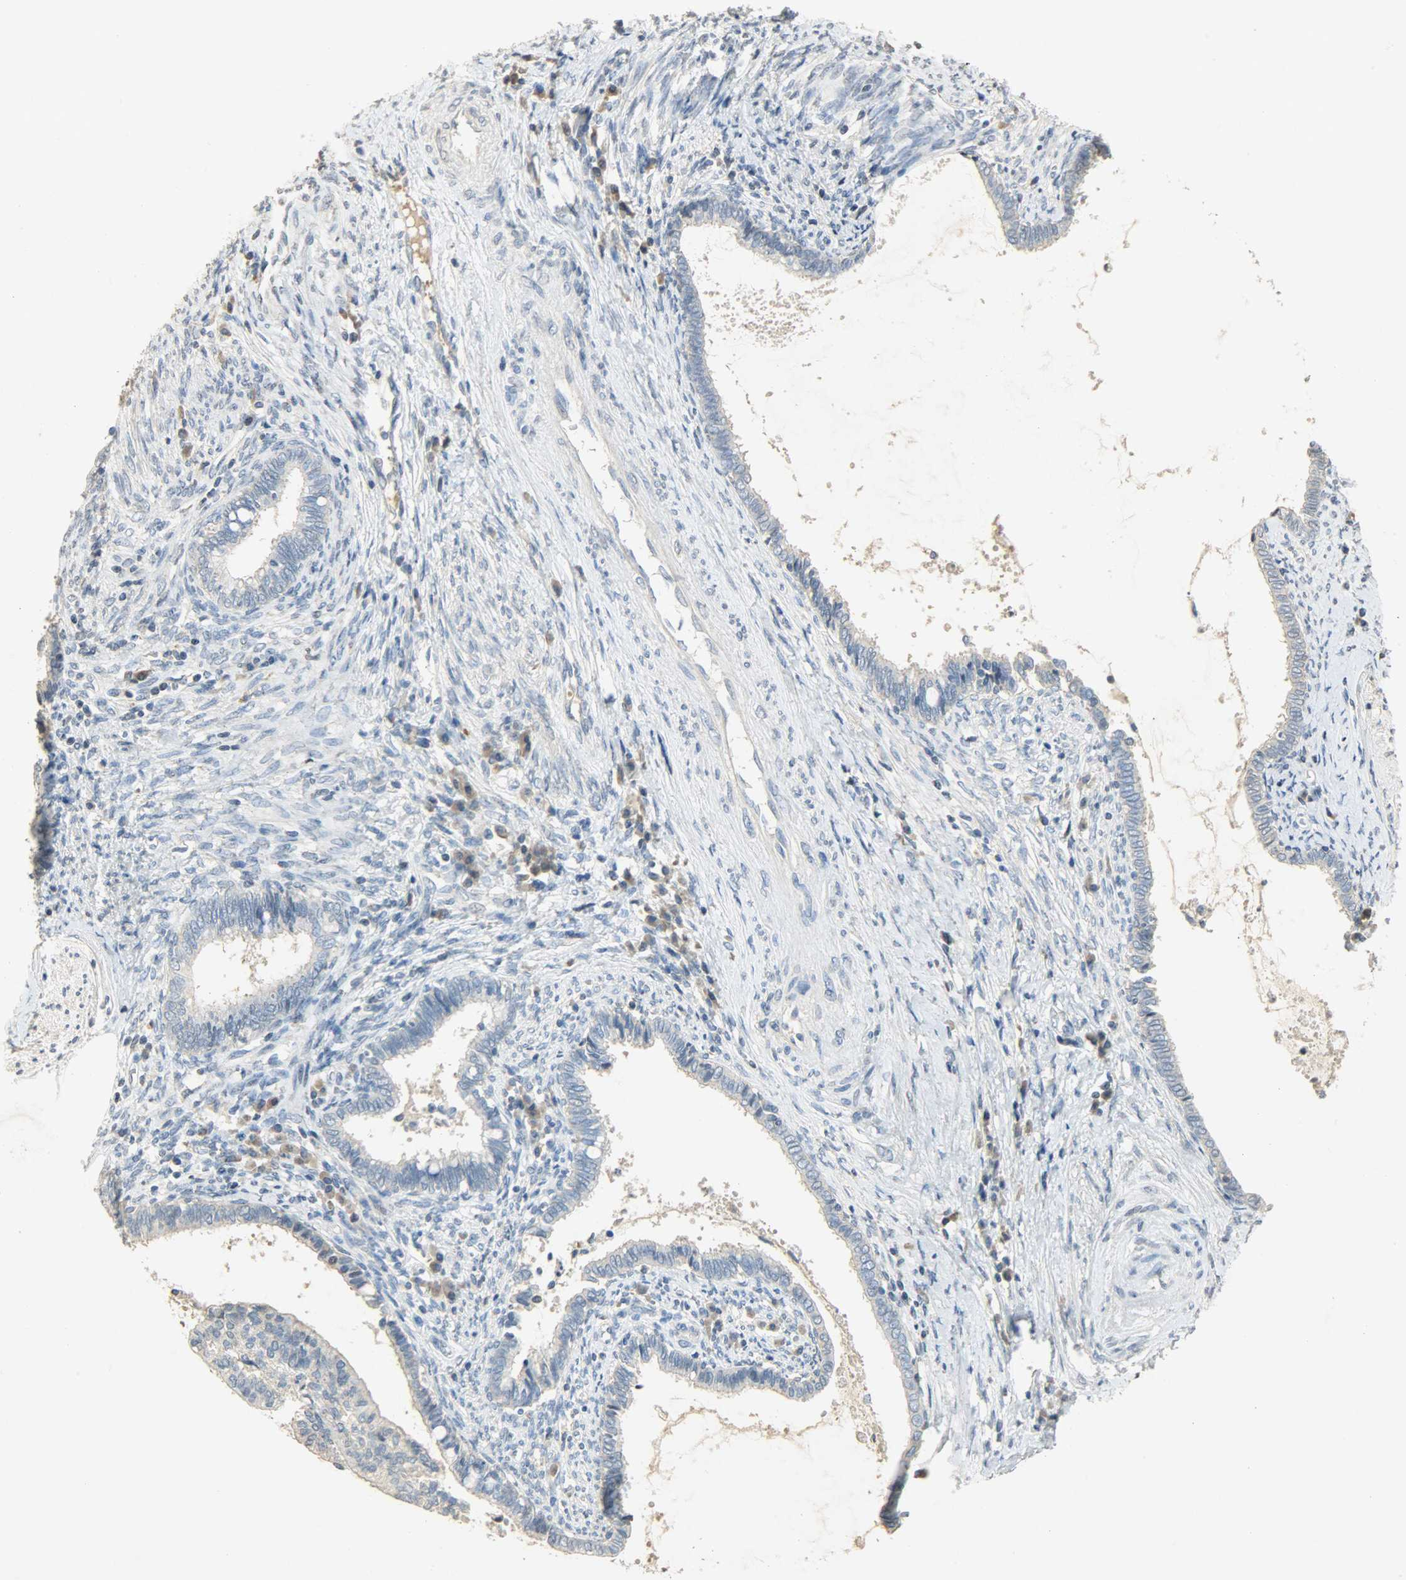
{"staining": {"intensity": "negative", "quantity": "none", "location": "none"}, "tissue": "cervical cancer", "cell_type": "Tumor cells", "image_type": "cancer", "snomed": [{"axis": "morphology", "description": "Adenocarcinoma, NOS"}, {"axis": "topography", "description": "Cervix"}], "caption": "IHC of cervical cancer (adenocarcinoma) exhibits no expression in tumor cells.", "gene": "DNAJB6", "patient": {"sex": "female", "age": 44}}